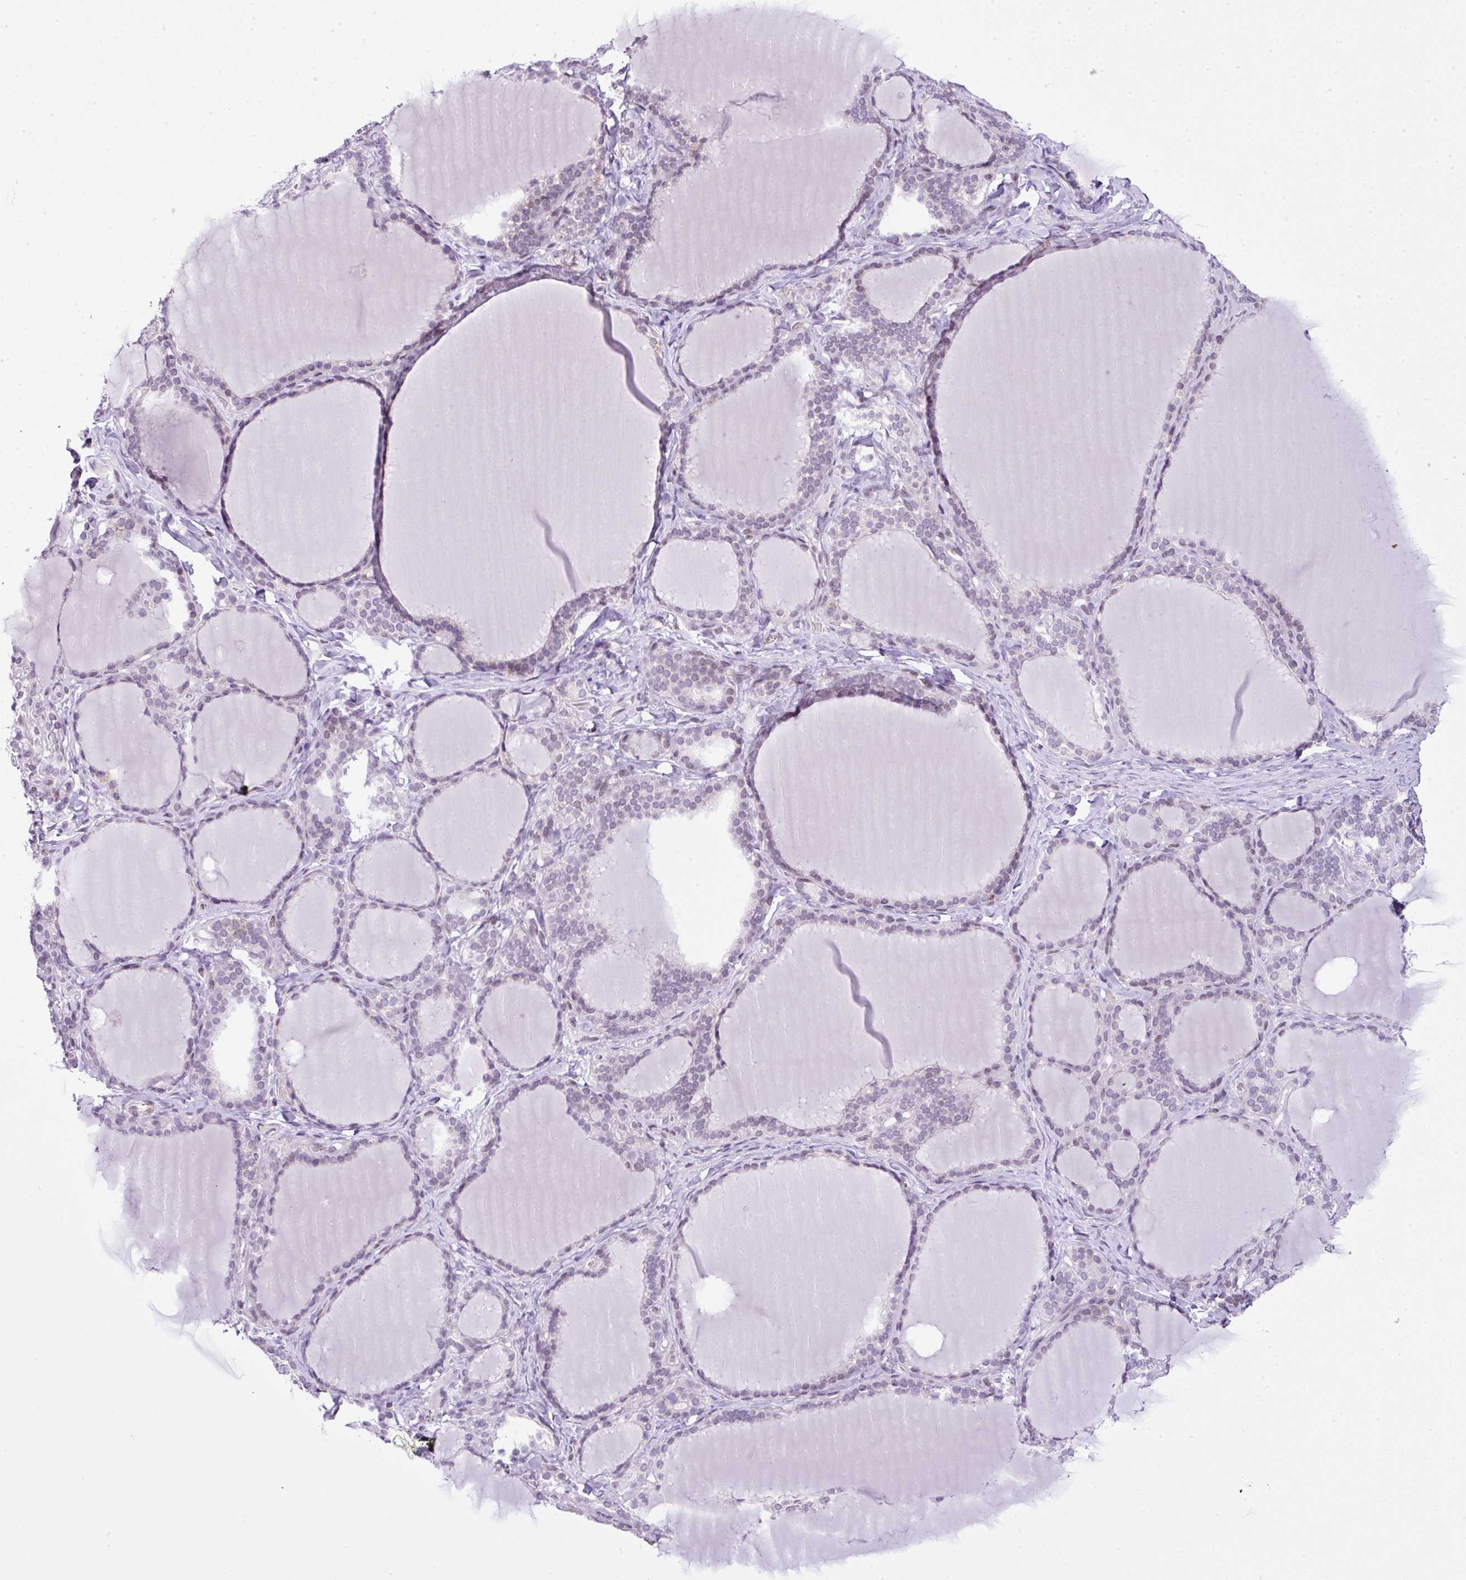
{"staining": {"intensity": "negative", "quantity": "none", "location": "none"}, "tissue": "thyroid gland", "cell_type": "Glandular cells", "image_type": "normal", "snomed": [{"axis": "morphology", "description": "Normal tissue, NOS"}, {"axis": "topography", "description": "Thyroid gland"}], "caption": "Thyroid gland stained for a protein using IHC exhibits no expression glandular cells.", "gene": "CCDC137", "patient": {"sex": "female", "age": 31}}